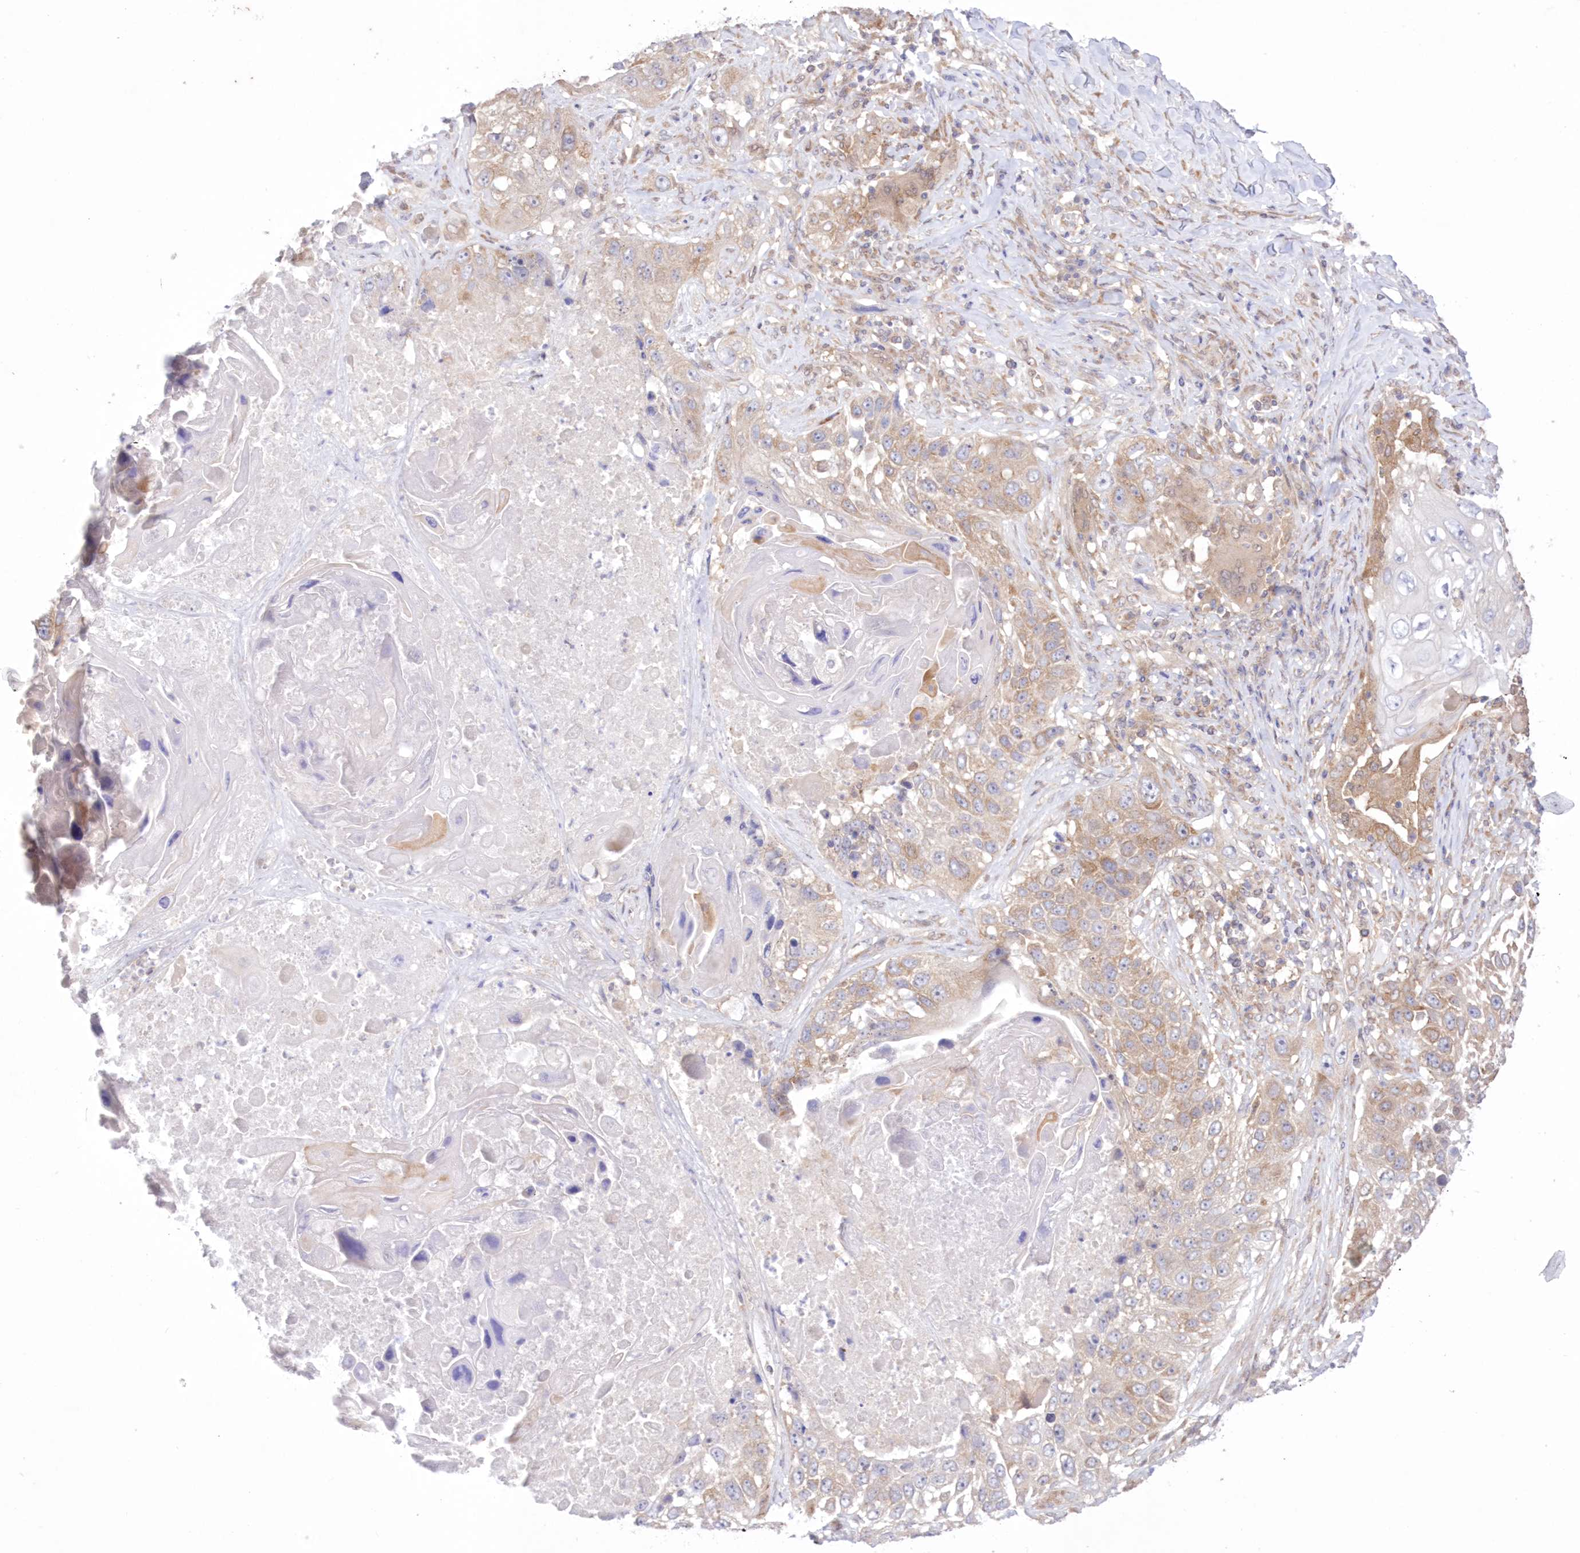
{"staining": {"intensity": "weak", "quantity": ">75%", "location": "cytoplasmic/membranous"}, "tissue": "lung cancer", "cell_type": "Tumor cells", "image_type": "cancer", "snomed": [{"axis": "morphology", "description": "Squamous cell carcinoma, NOS"}, {"axis": "topography", "description": "Lung"}], "caption": "A photomicrograph of human squamous cell carcinoma (lung) stained for a protein reveals weak cytoplasmic/membranous brown staining in tumor cells.", "gene": "RNPEP", "patient": {"sex": "male", "age": 61}}